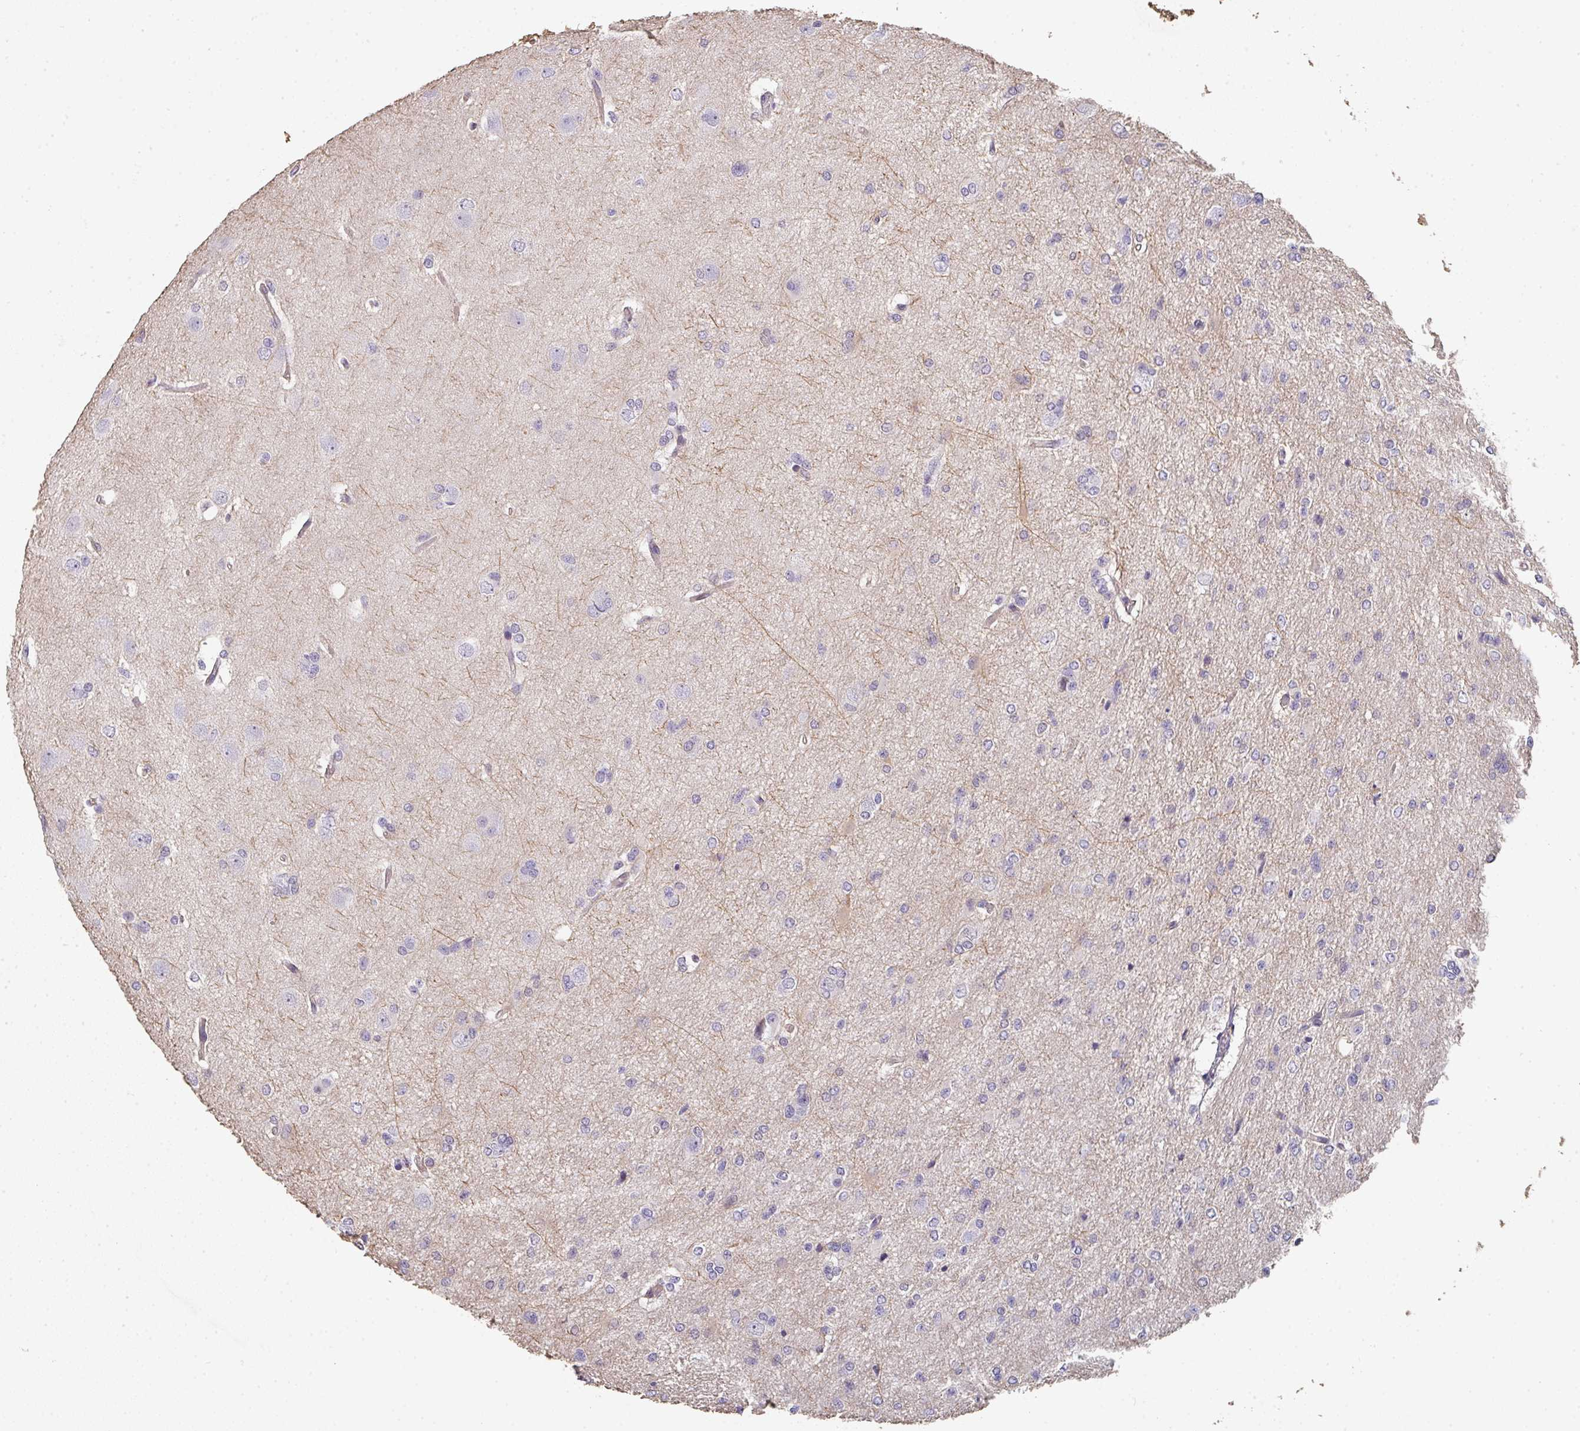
{"staining": {"intensity": "negative", "quantity": "none", "location": "none"}, "tissue": "glioma", "cell_type": "Tumor cells", "image_type": "cancer", "snomed": [{"axis": "morphology", "description": "Glioma, malignant, Low grade"}, {"axis": "topography", "description": "Brain"}], "caption": "This photomicrograph is of low-grade glioma (malignant) stained with immunohistochemistry (IHC) to label a protein in brown with the nuclei are counter-stained blue. There is no expression in tumor cells.", "gene": "TNFRSF10A", "patient": {"sex": "male", "age": 26}}